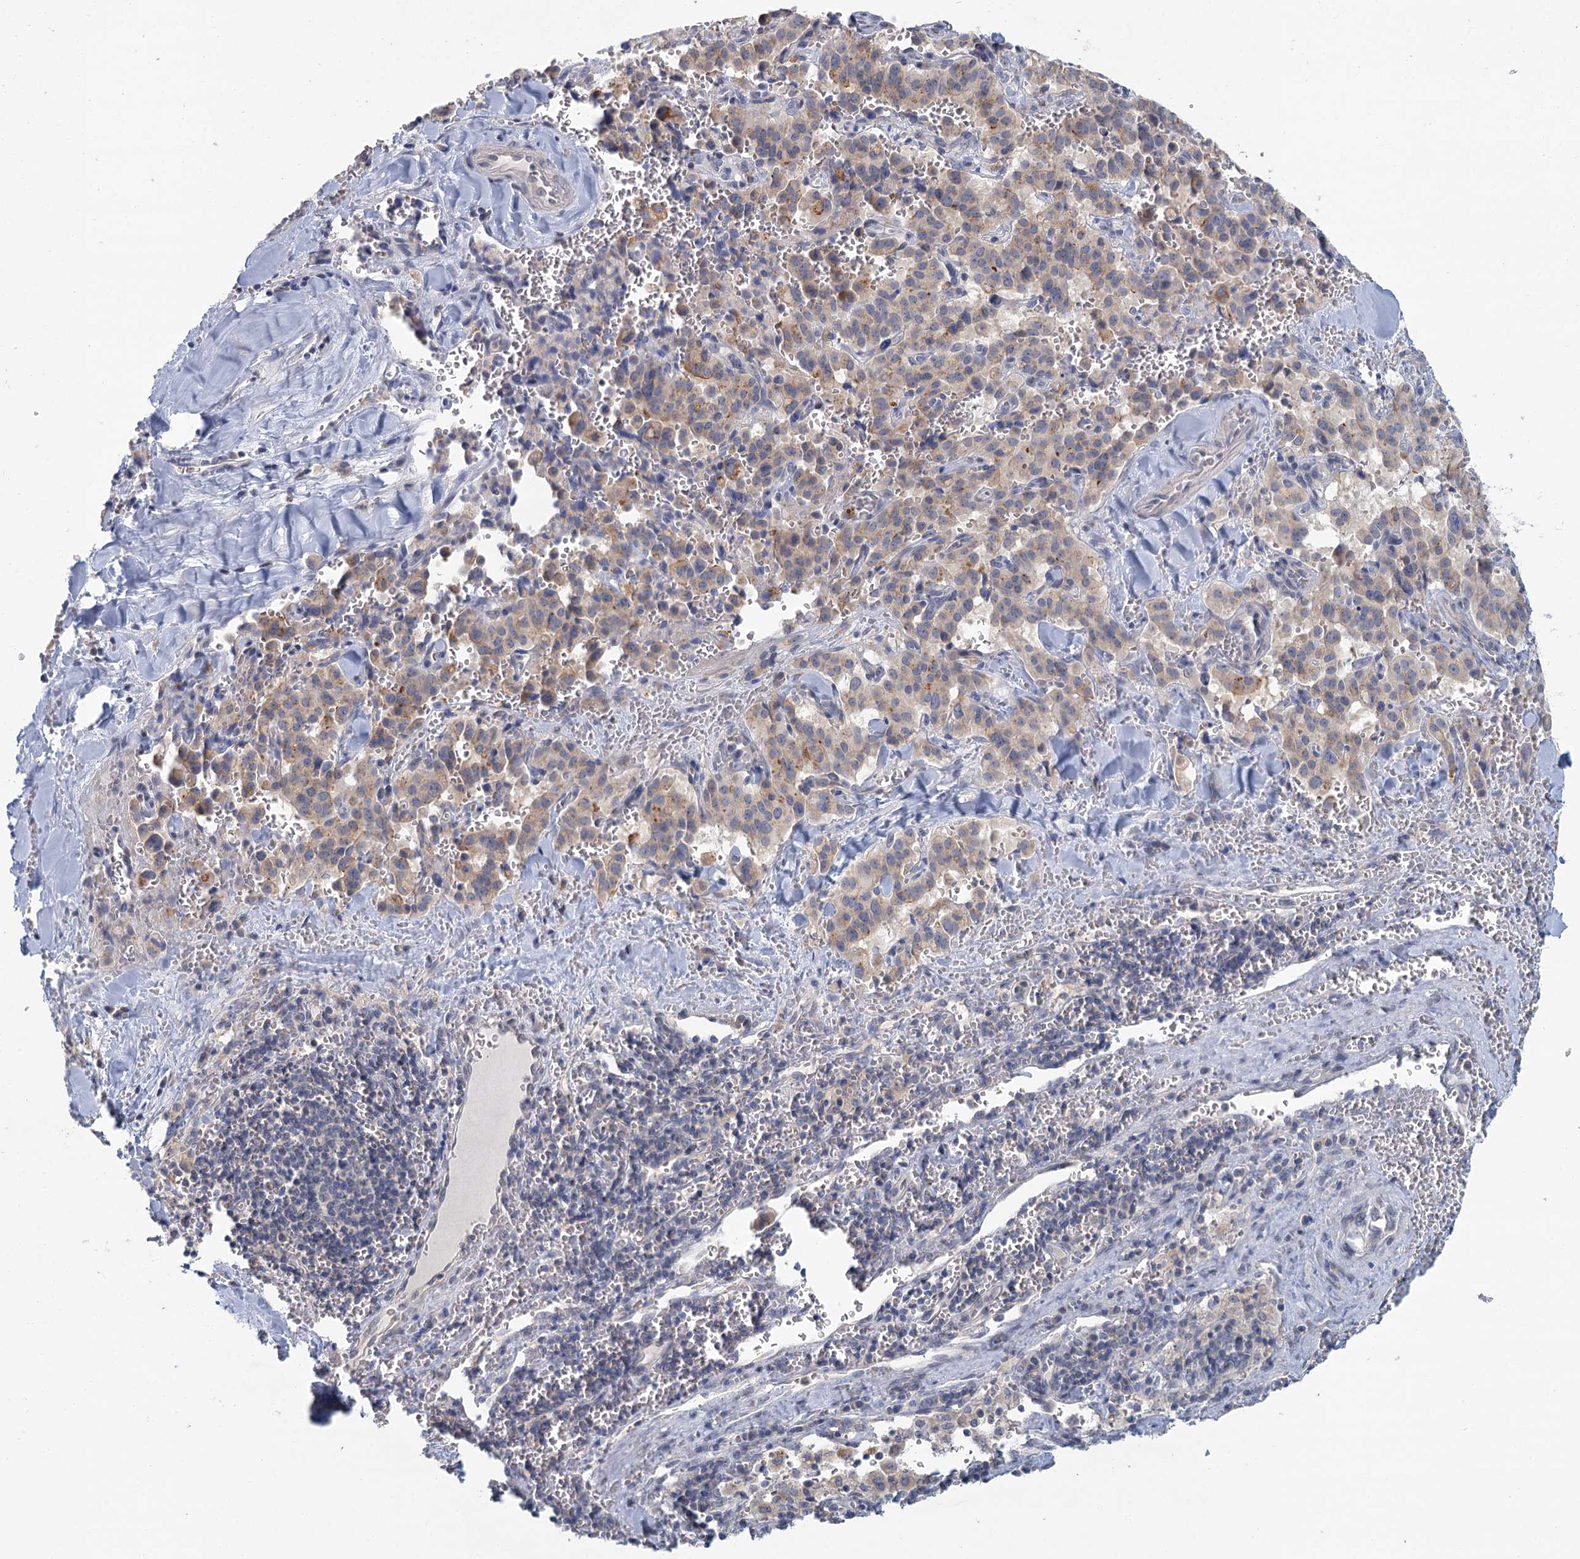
{"staining": {"intensity": "weak", "quantity": ">75%", "location": "cytoplasmic/membranous"}, "tissue": "pancreatic cancer", "cell_type": "Tumor cells", "image_type": "cancer", "snomed": [{"axis": "morphology", "description": "Adenocarcinoma, NOS"}, {"axis": "topography", "description": "Pancreas"}], "caption": "Human pancreatic adenocarcinoma stained for a protein (brown) reveals weak cytoplasmic/membranous positive expression in about >75% of tumor cells.", "gene": "MYO7B", "patient": {"sex": "male", "age": 65}}